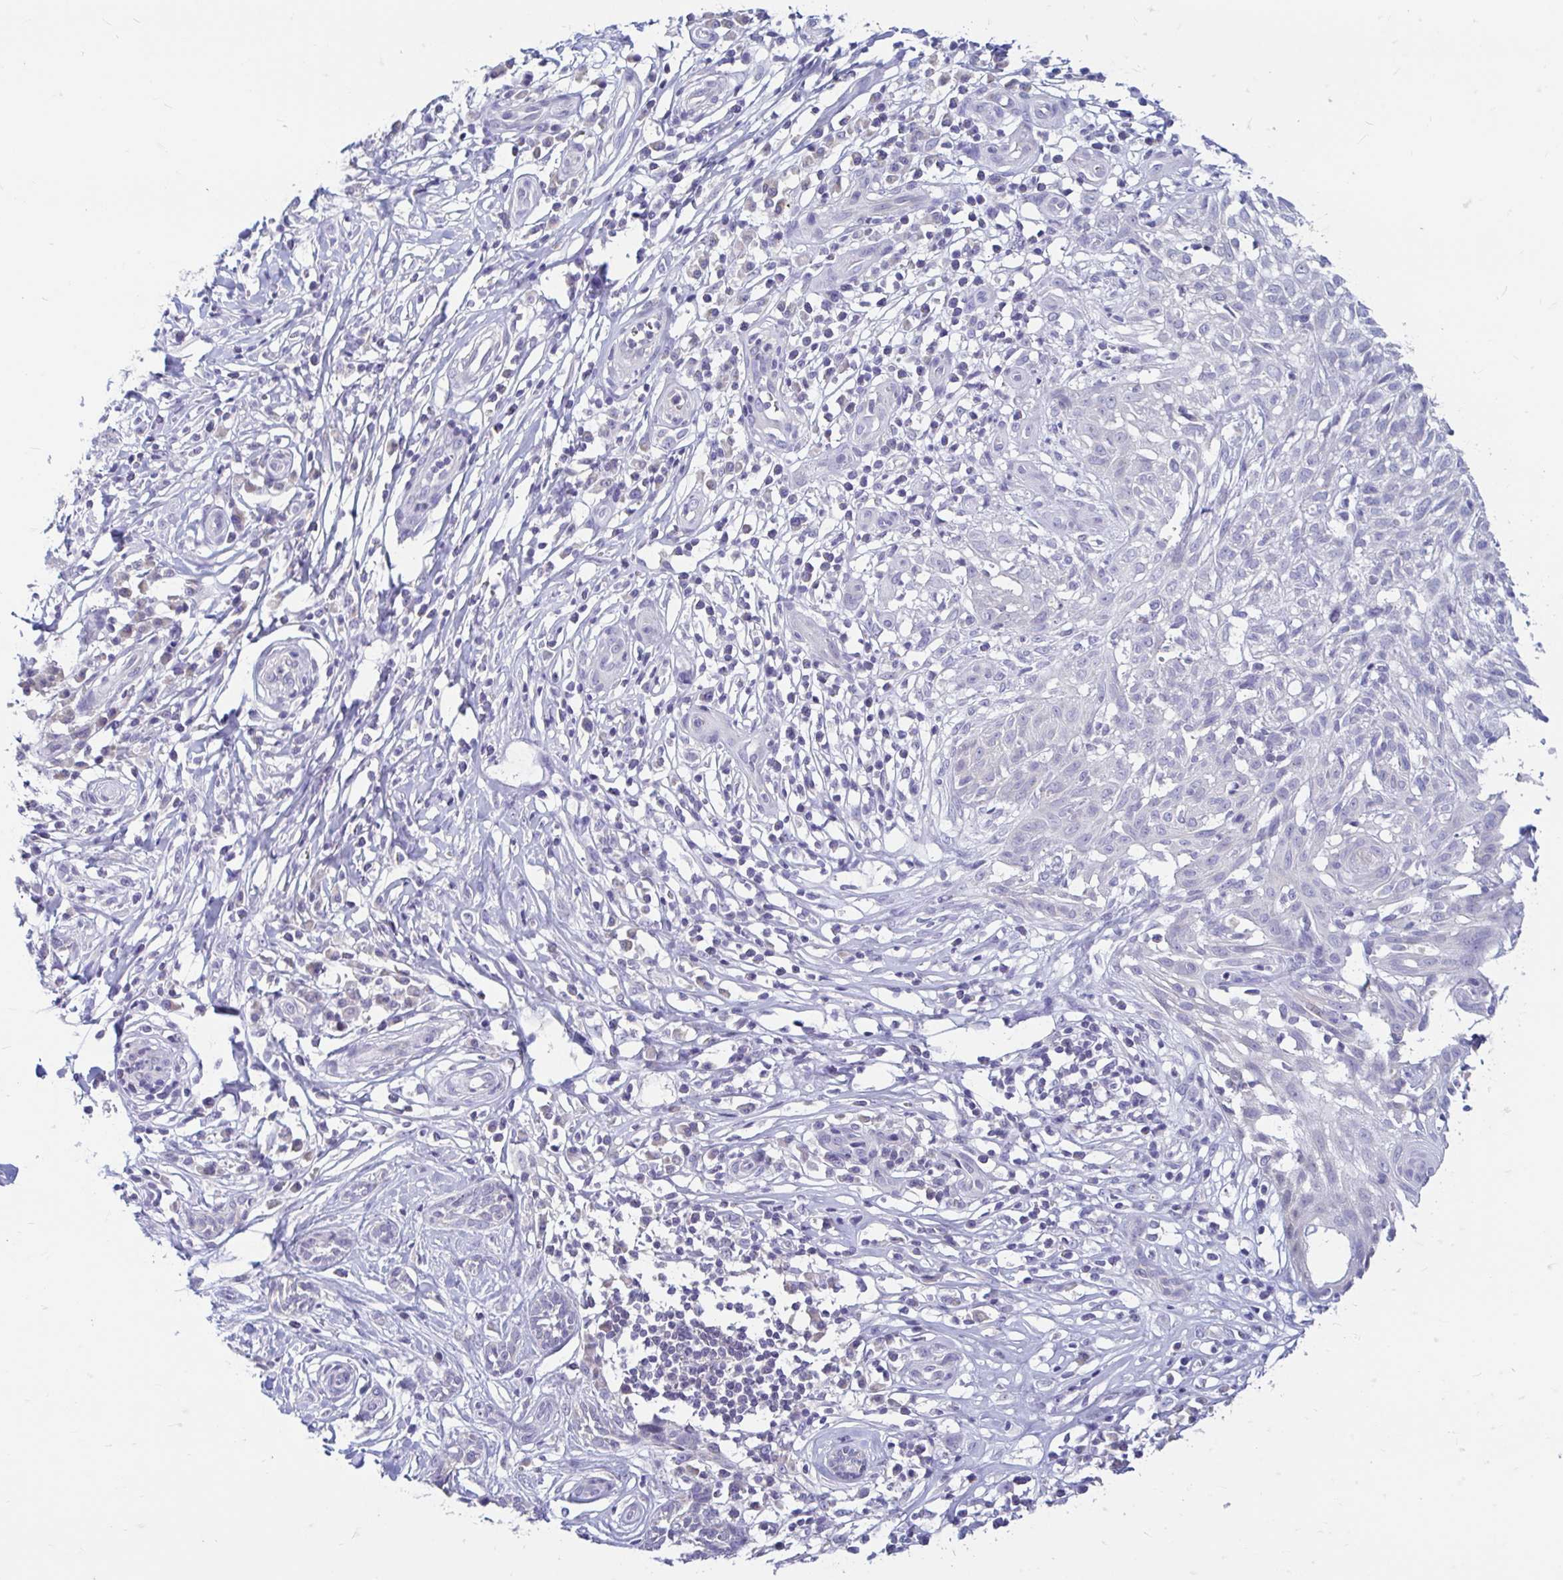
{"staining": {"intensity": "negative", "quantity": "none", "location": "none"}, "tissue": "skin cancer", "cell_type": "Tumor cells", "image_type": "cancer", "snomed": [{"axis": "morphology", "description": "Basal cell carcinoma"}, {"axis": "topography", "description": "Skin"}, {"axis": "topography", "description": "Skin, foot"}], "caption": "The micrograph displays no staining of tumor cells in basal cell carcinoma (skin).", "gene": "ADH1A", "patient": {"sex": "female", "age": 86}}